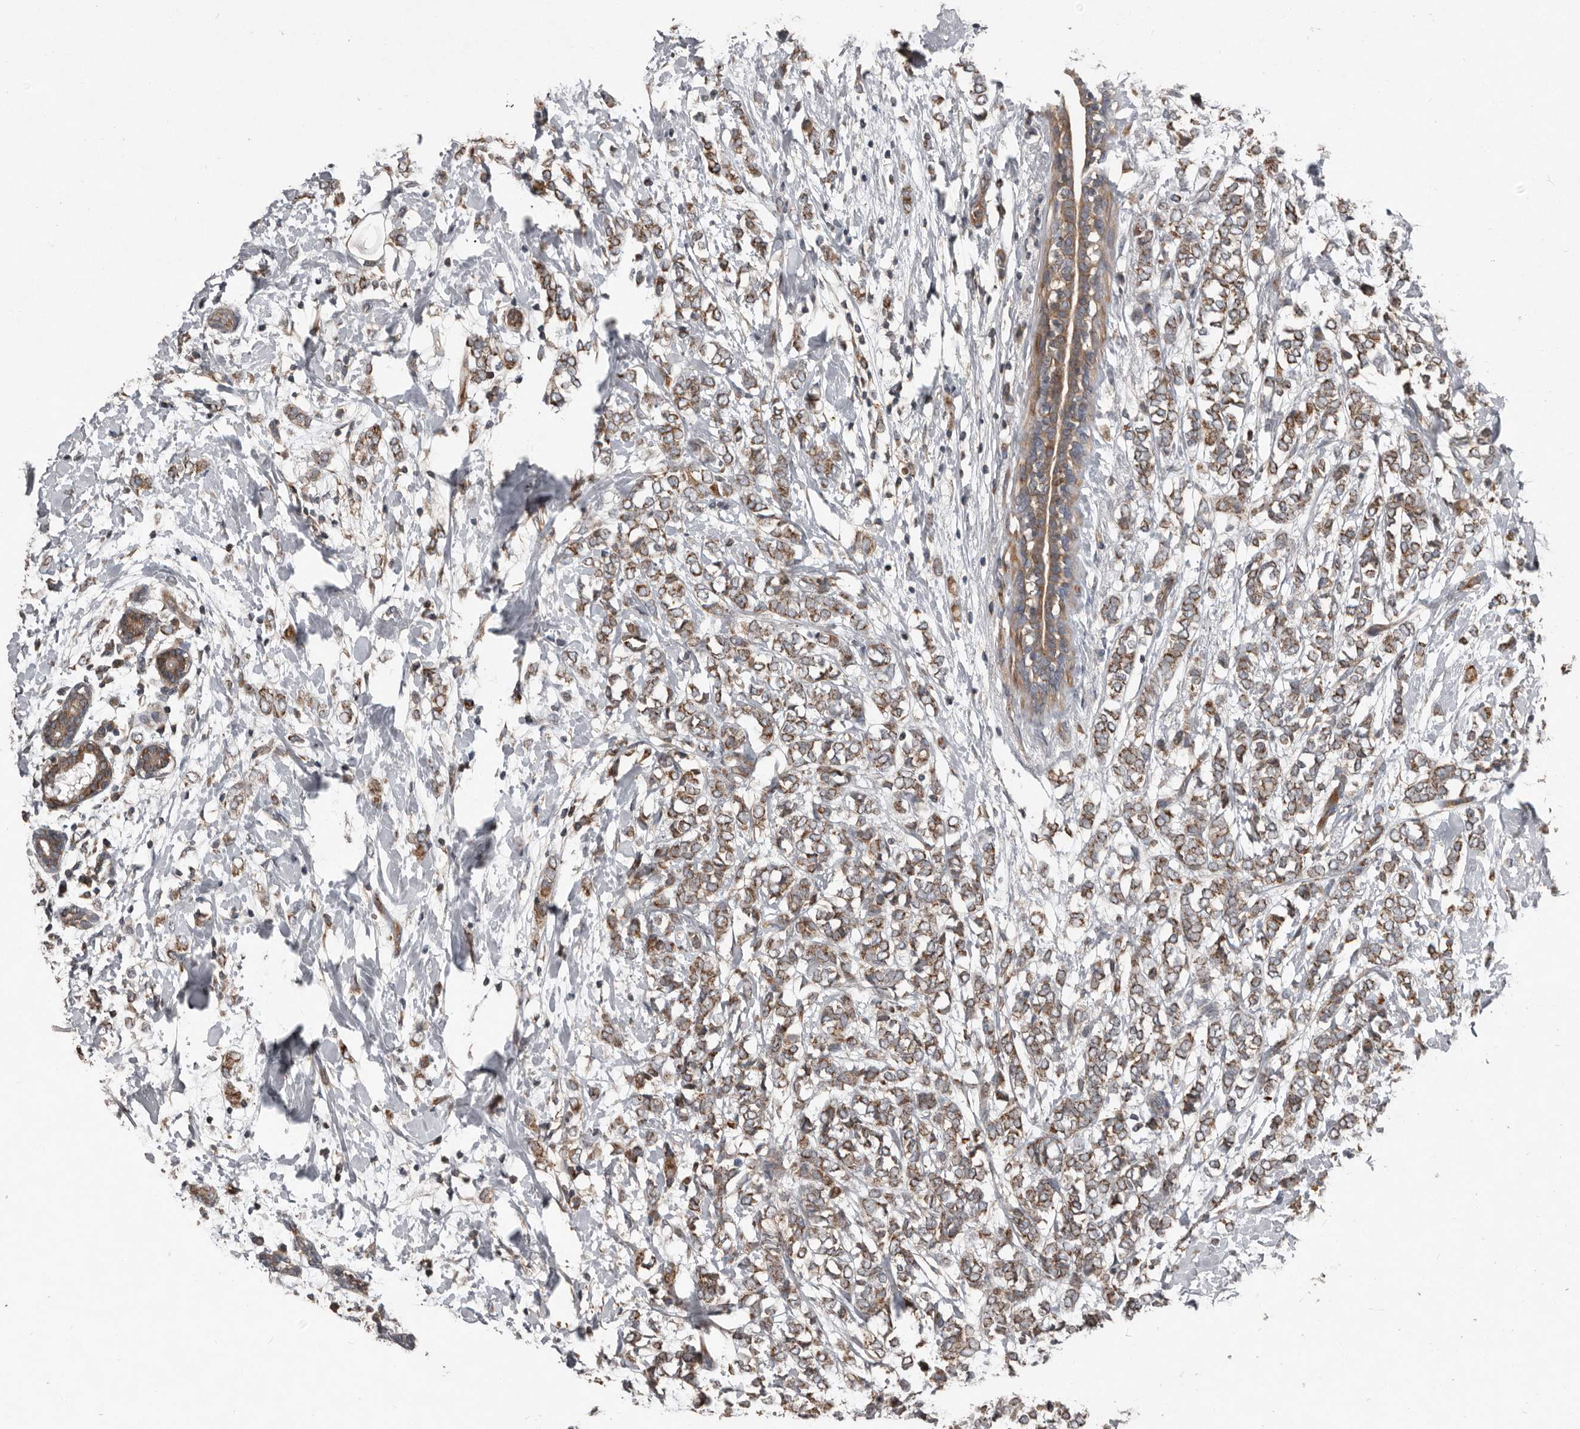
{"staining": {"intensity": "moderate", "quantity": ">75%", "location": "cytoplasmic/membranous"}, "tissue": "breast cancer", "cell_type": "Tumor cells", "image_type": "cancer", "snomed": [{"axis": "morphology", "description": "Normal tissue, NOS"}, {"axis": "morphology", "description": "Lobular carcinoma"}, {"axis": "topography", "description": "Breast"}], "caption": "An IHC micrograph of neoplastic tissue is shown. Protein staining in brown labels moderate cytoplasmic/membranous positivity in breast cancer (lobular carcinoma) within tumor cells. The staining is performed using DAB brown chromogen to label protein expression. The nuclei are counter-stained blue using hematoxylin.", "gene": "FBXO31", "patient": {"sex": "female", "age": 47}}